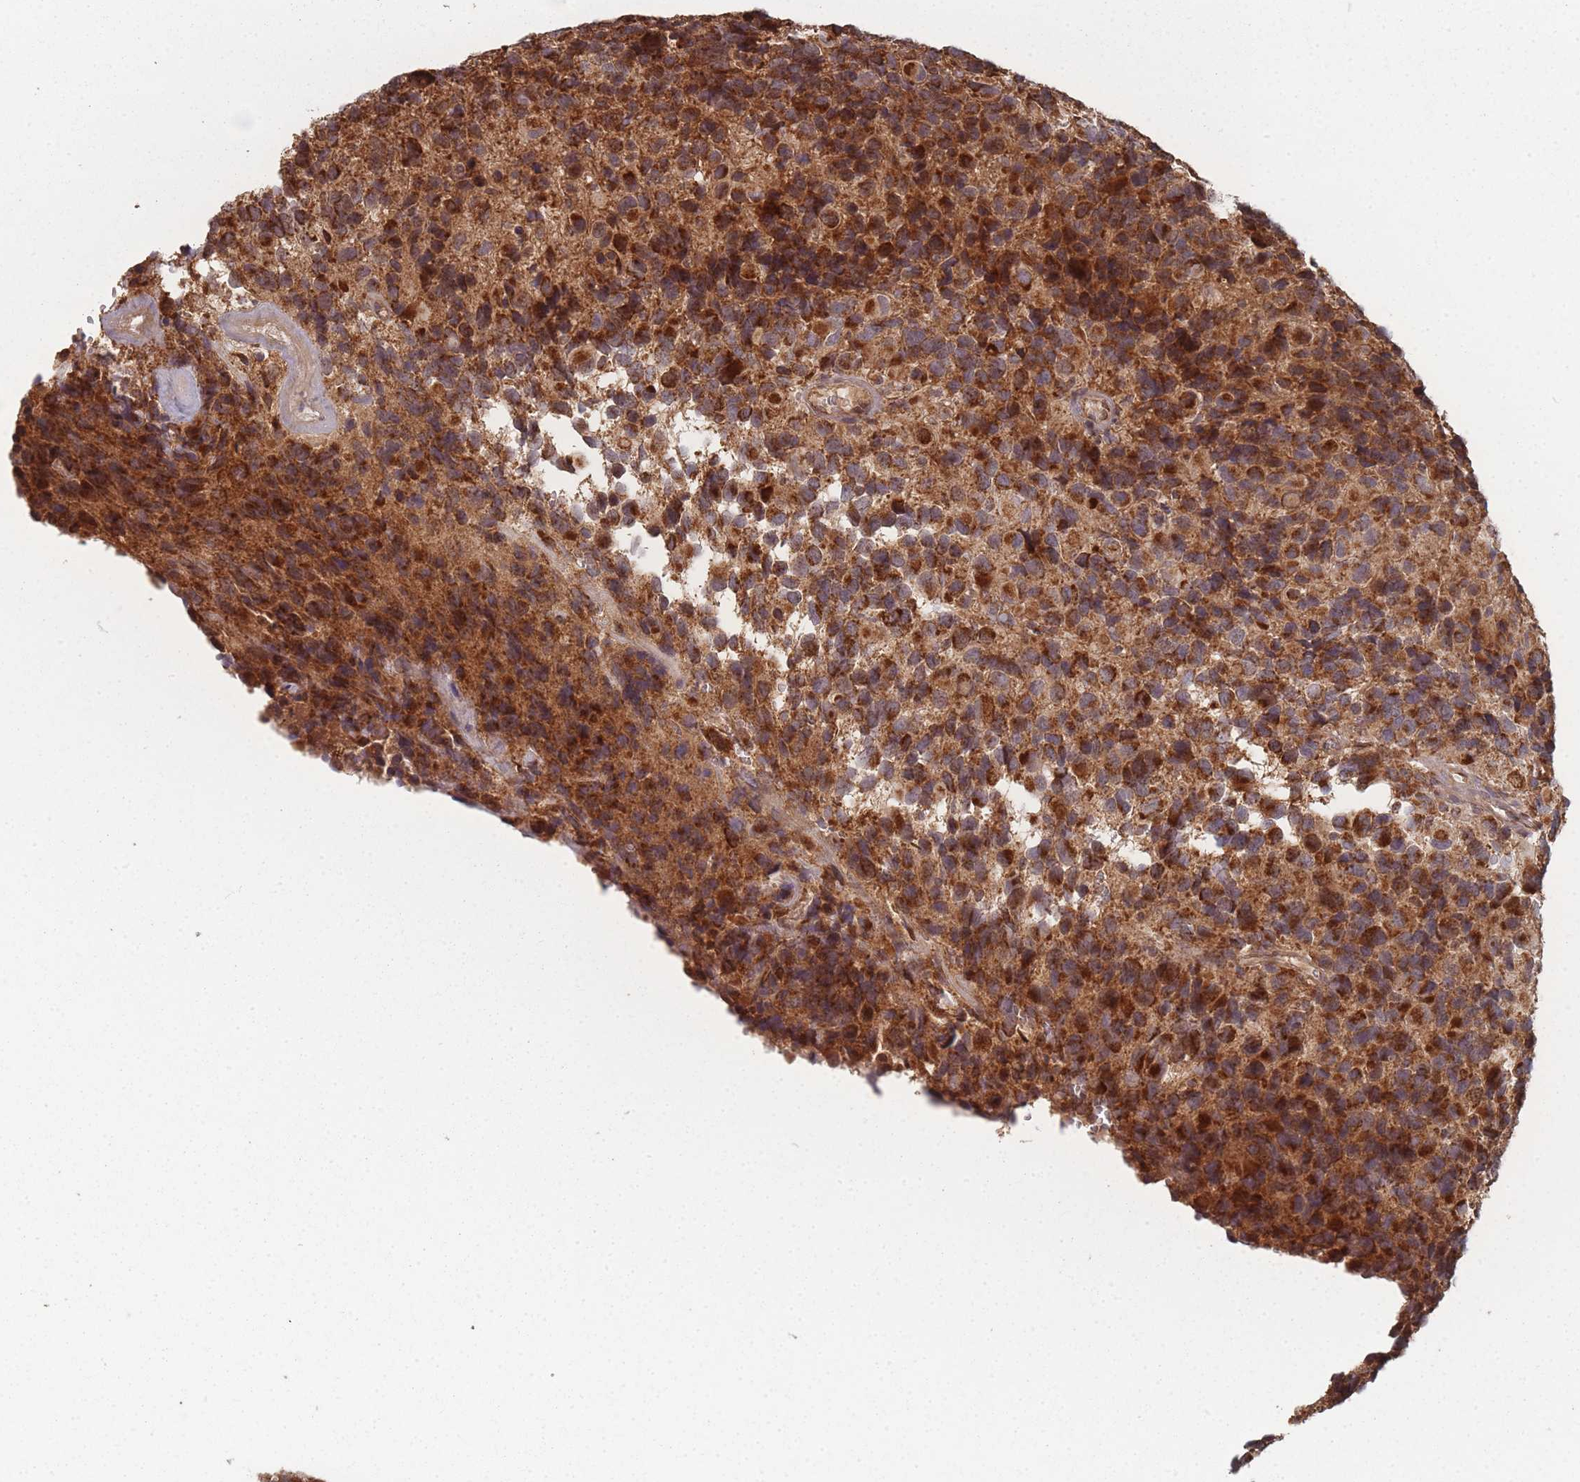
{"staining": {"intensity": "moderate", "quantity": ">75%", "location": "cytoplasmic/membranous"}, "tissue": "glioma", "cell_type": "Tumor cells", "image_type": "cancer", "snomed": [{"axis": "morphology", "description": "Glioma, malignant, High grade"}, {"axis": "topography", "description": "Brain"}], "caption": "High-power microscopy captured an immunohistochemistry (IHC) photomicrograph of glioma, revealing moderate cytoplasmic/membranous staining in about >75% of tumor cells.", "gene": "PSMB3", "patient": {"sex": "male", "age": 77}}